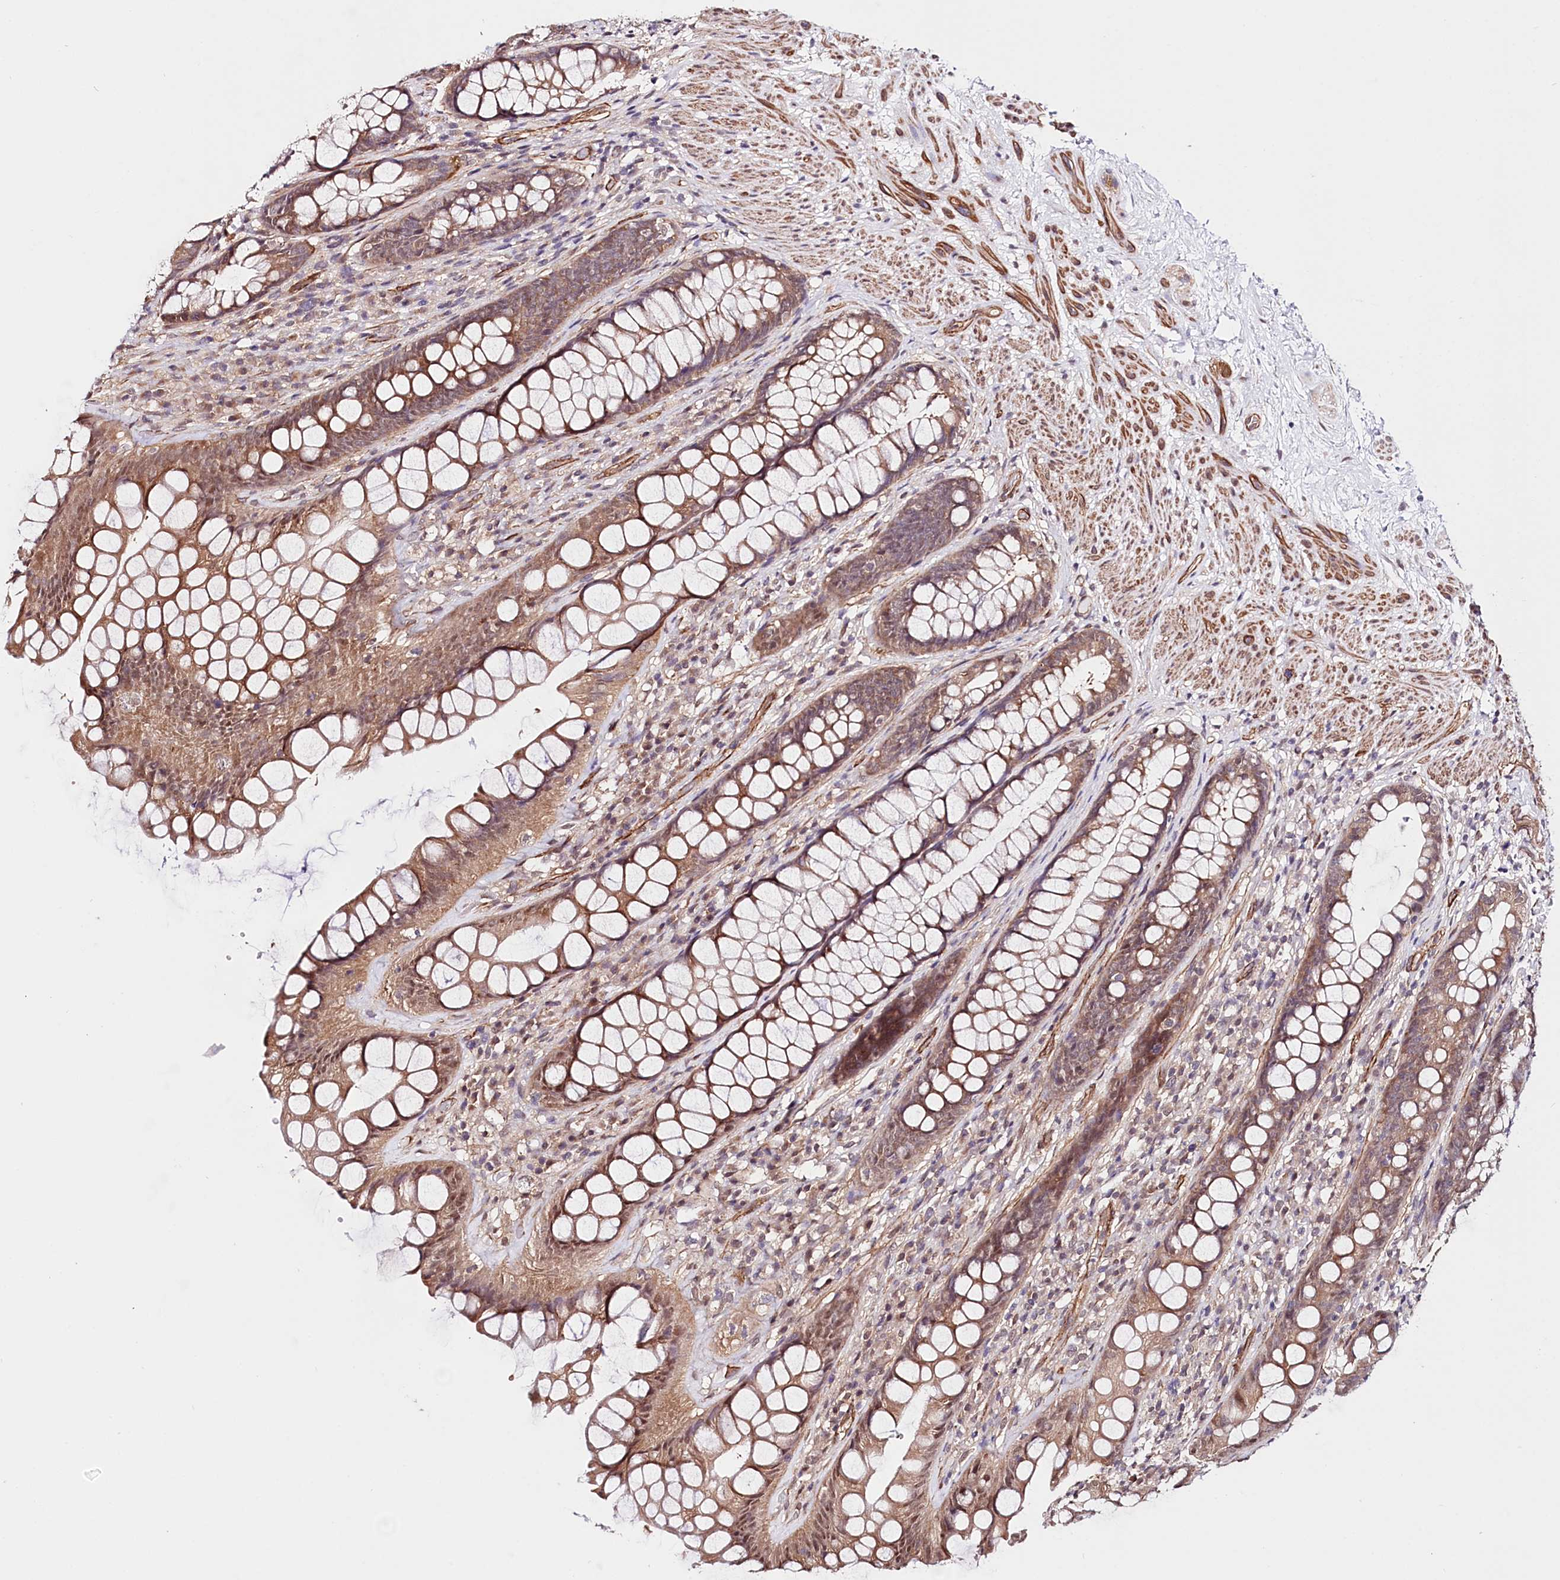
{"staining": {"intensity": "moderate", "quantity": ">75%", "location": "cytoplasmic/membranous,nuclear"}, "tissue": "rectum", "cell_type": "Glandular cells", "image_type": "normal", "snomed": [{"axis": "morphology", "description": "Normal tissue, NOS"}, {"axis": "topography", "description": "Rectum"}], "caption": "Immunohistochemical staining of benign rectum displays moderate cytoplasmic/membranous,nuclear protein expression in approximately >75% of glandular cells. The staining was performed using DAB to visualize the protein expression in brown, while the nuclei were stained in blue with hematoxylin (Magnification: 20x).", "gene": "PPP2R5B", "patient": {"sex": "male", "age": 74}}